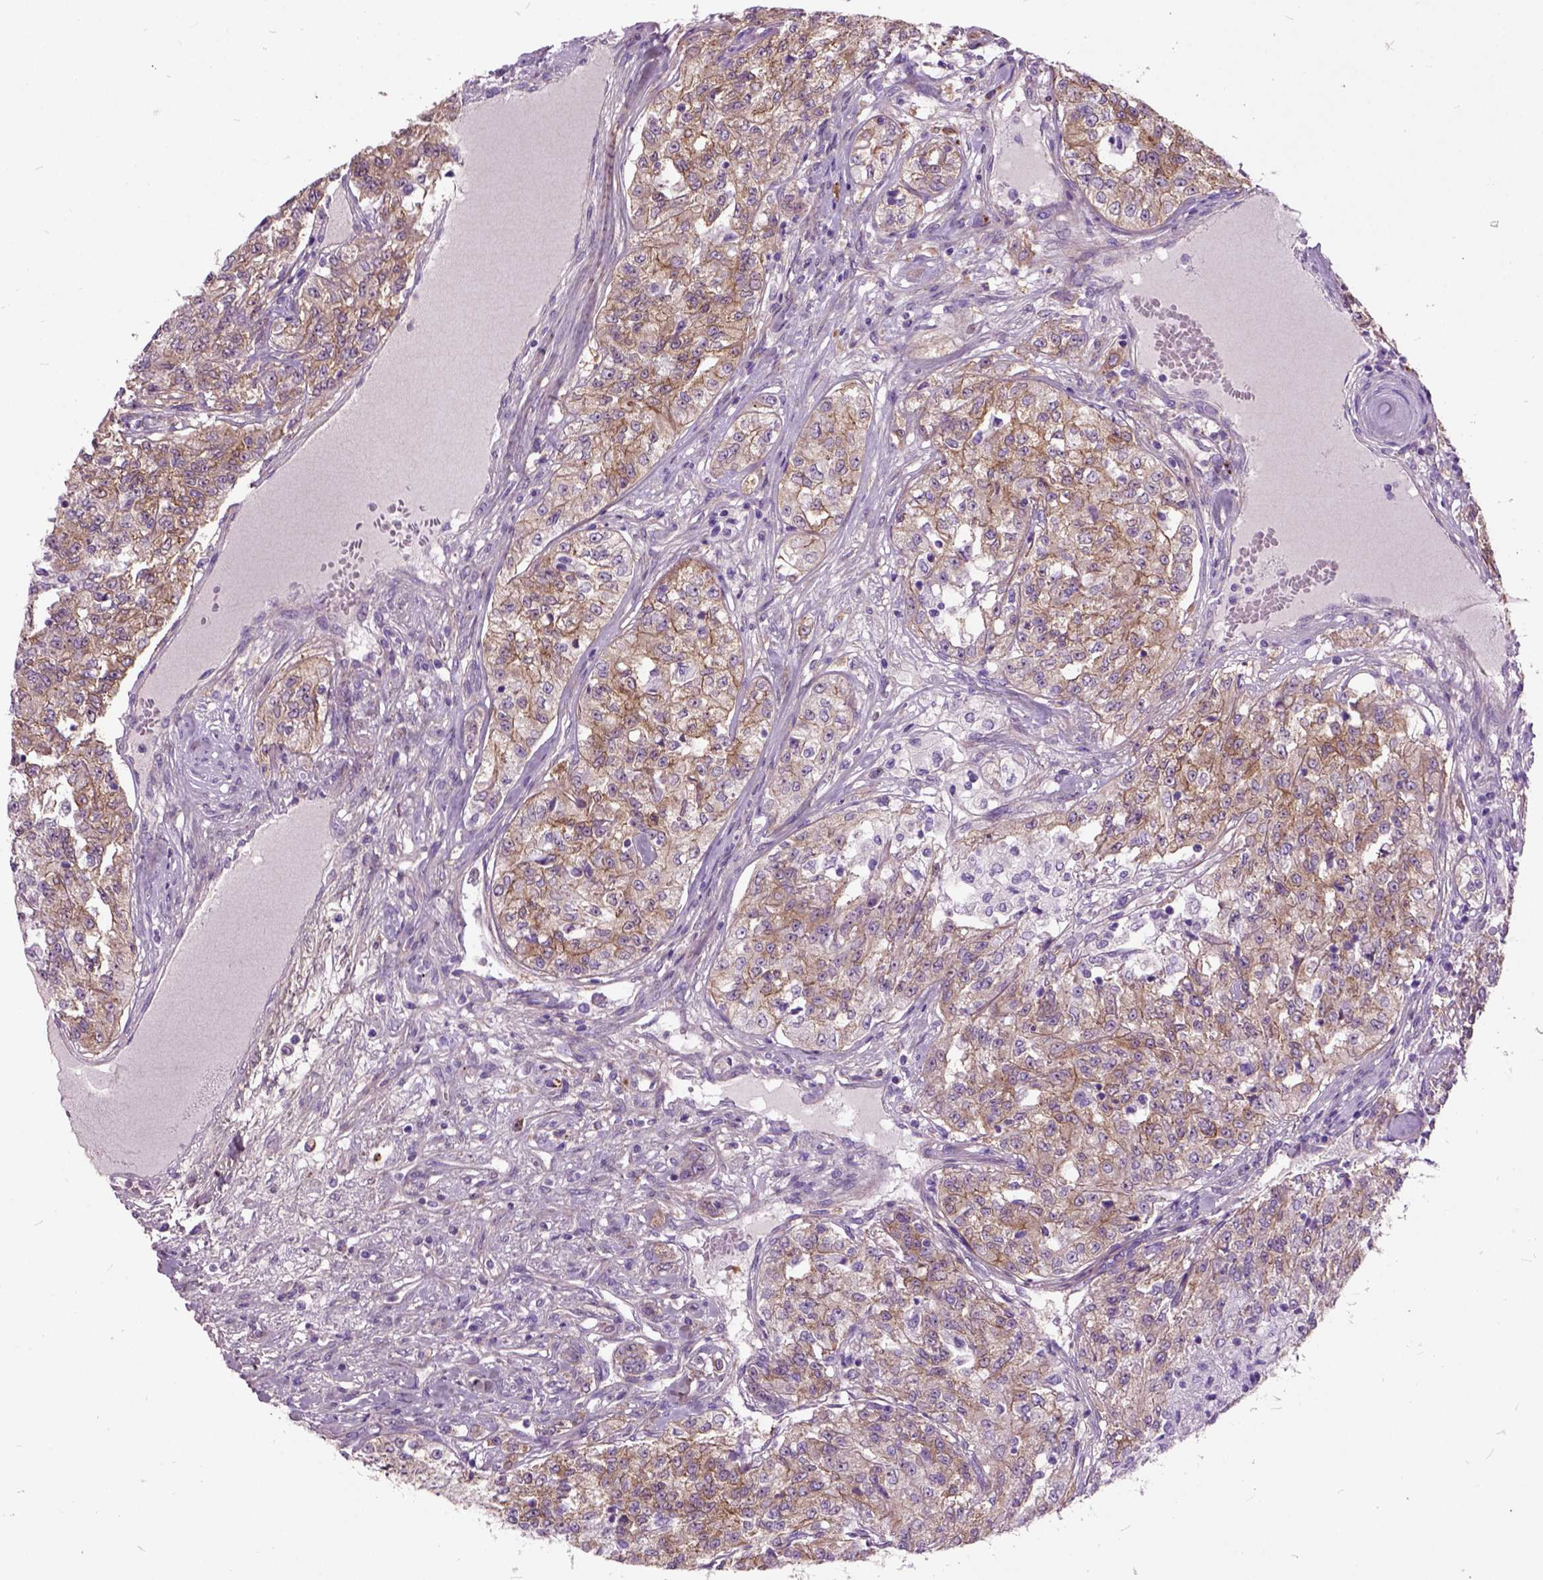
{"staining": {"intensity": "moderate", "quantity": ">75%", "location": "cytoplasmic/membranous"}, "tissue": "renal cancer", "cell_type": "Tumor cells", "image_type": "cancer", "snomed": [{"axis": "morphology", "description": "Adenocarcinoma, NOS"}, {"axis": "topography", "description": "Kidney"}], "caption": "Renal cancer (adenocarcinoma) was stained to show a protein in brown. There is medium levels of moderate cytoplasmic/membranous expression in about >75% of tumor cells.", "gene": "MAPT", "patient": {"sex": "female", "age": 63}}